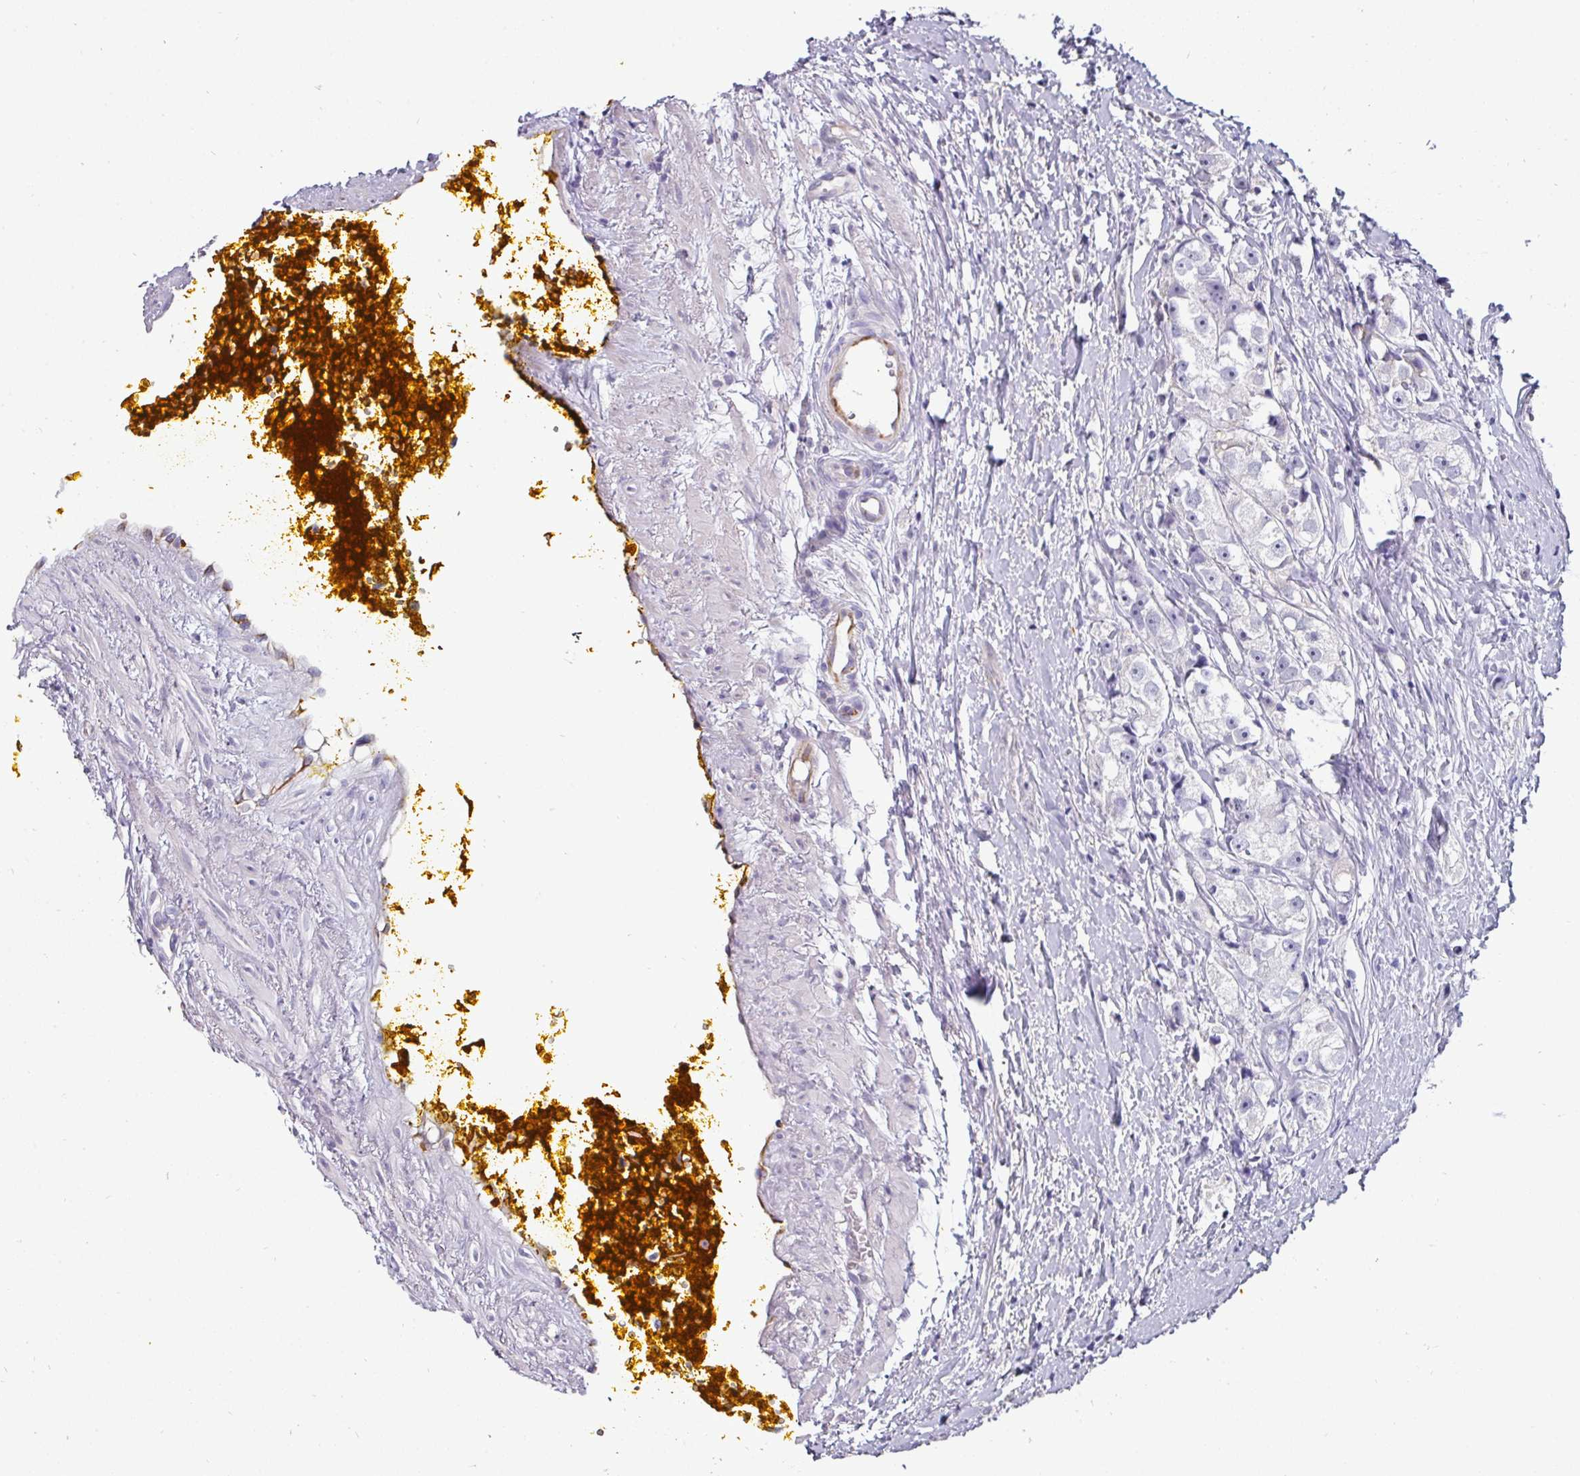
{"staining": {"intensity": "negative", "quantity": "none", "location": "none"}, "tissue": "prostate cancer", "cell_type": "Tumor cells", "image_type": "cancer", "snomed": [{"axis": "morphology", "description": "Adenocarcinoma, High grade"}, {"axis": "topography", "description": "Prostate"}], "caption": "This is an immunohistochemistry (IHC) photomicrograph of human prostate cancer (high-grade adenocarcinoma). There is no staining in tumor cells.", "gene": "EYA3", "patient": {"sex": "male", "age": 74}}